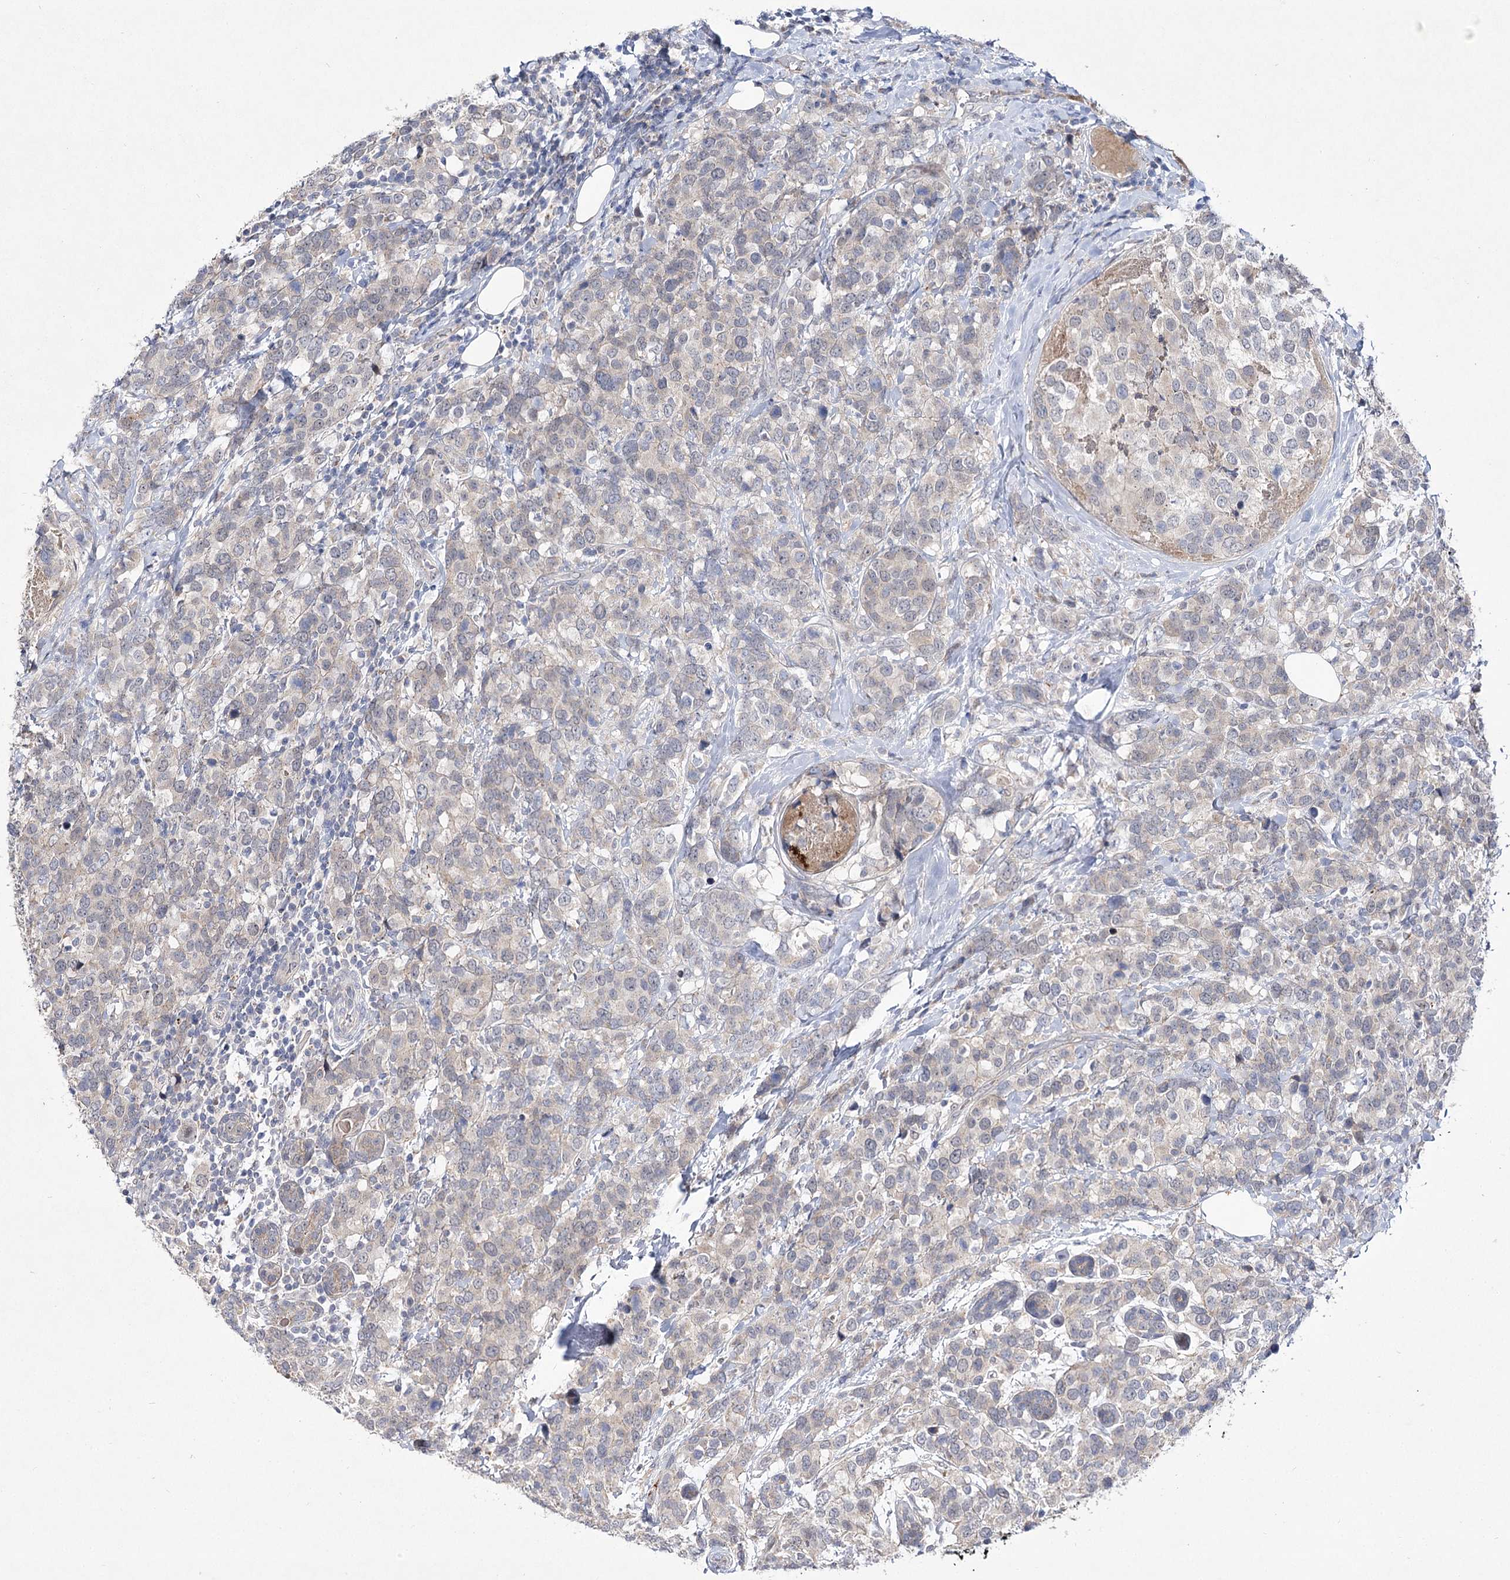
{"staining": {"intensity": "weak", "quantity": "<25%", "location": "cytoplasmic/membranous"}, "tissue": "breast cancer", "cell_type": "Tumor cells", "image_type": "cancer", "snomed": [{"axis": "morphology", "description": "Lobular carcinoma"}, {"axis": "topography", "description": "Breast"}], "caption": "This is an IHC image of human breast cancer (lobular carcinoma). There is no staining in tumor cells.", "gene": "ARHGAP32", "patient": {"sex": "female", "age": 59}}